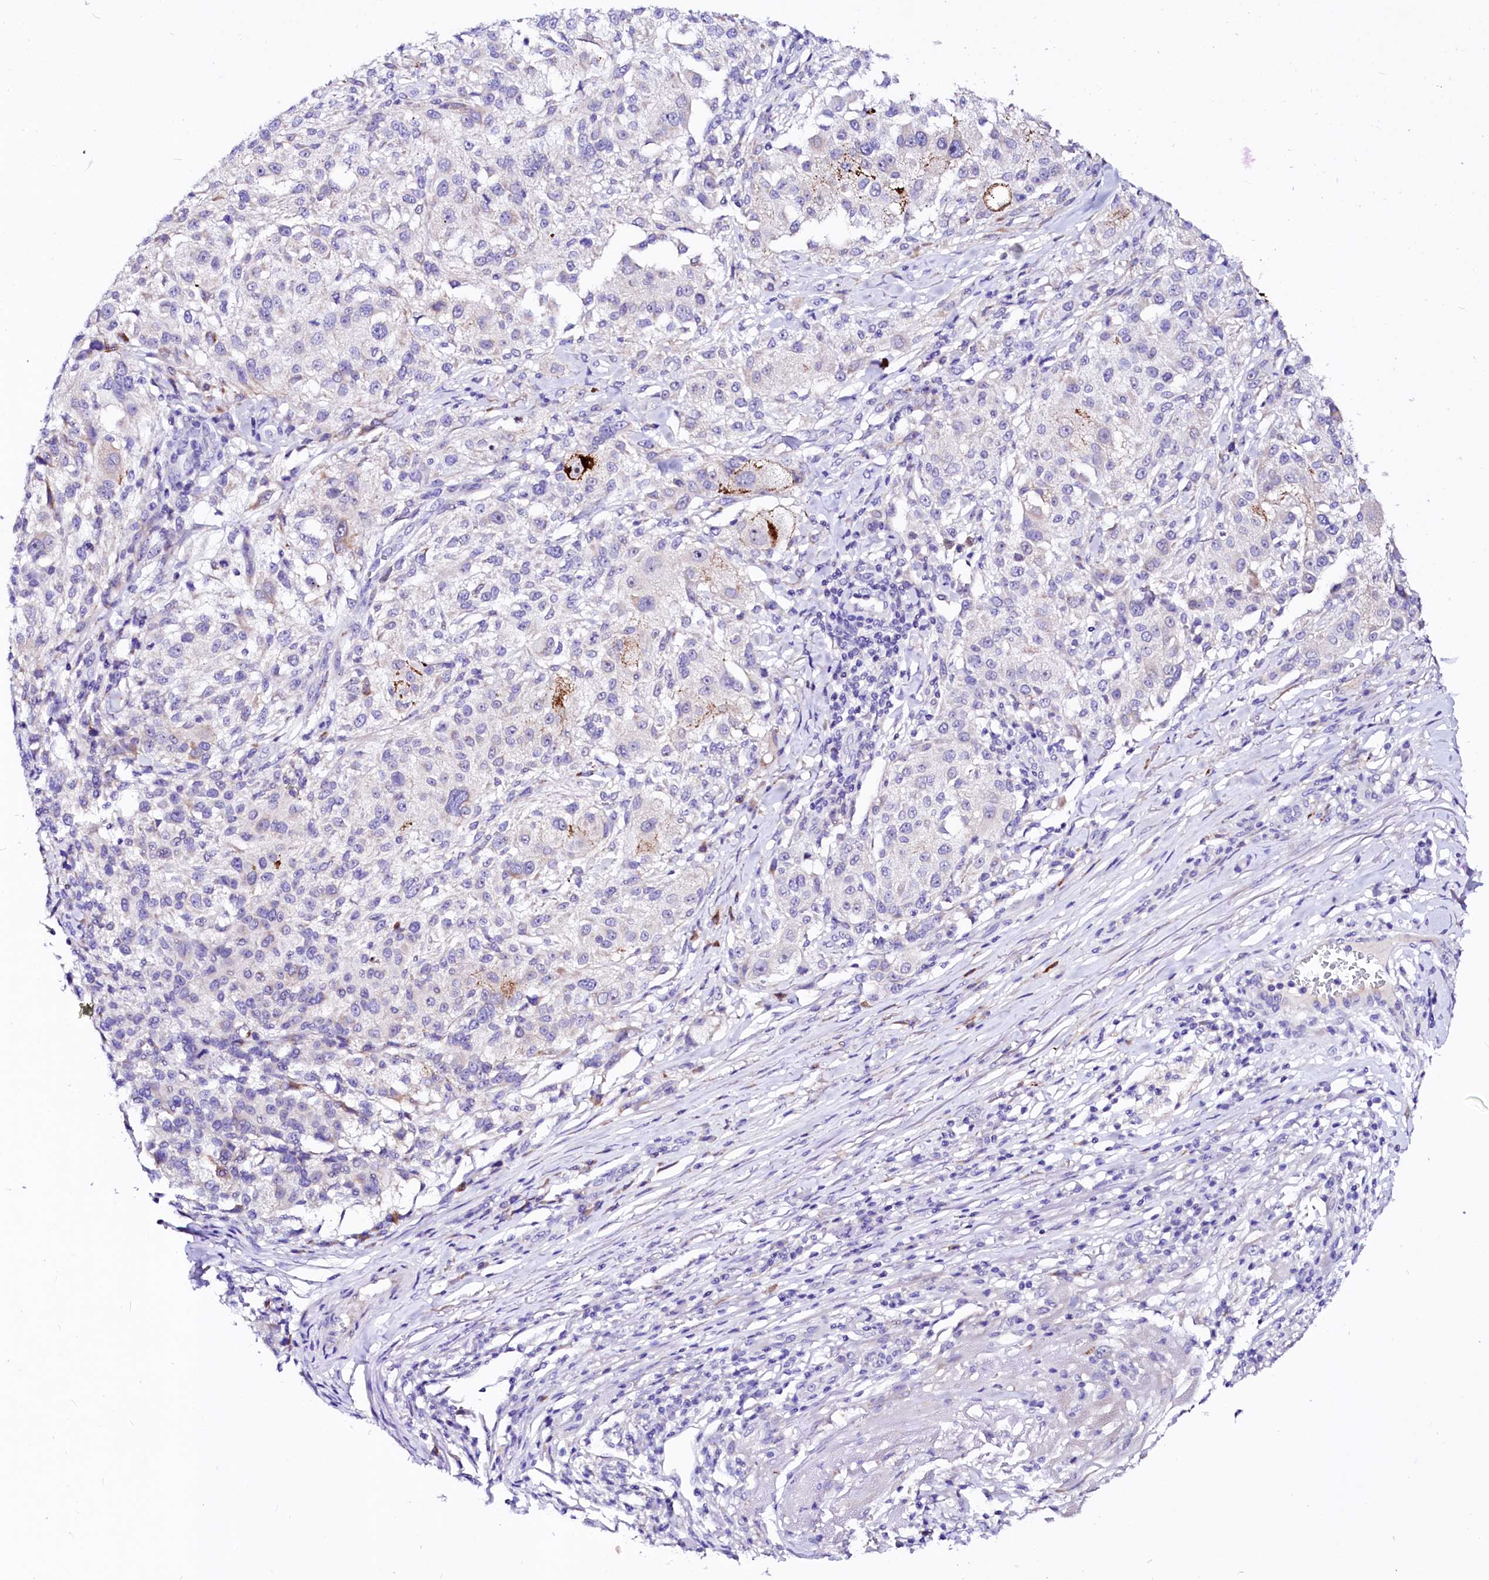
{"staining": {"intensity": "negative", "quantity": "none", "location": "none"}, "tissue": "melanoma", "cell_type": "Tumor cells", "image_type": "cancer", "snomed": [{"axis": "morphology", "description": "Necrosis, NOS"}, {"axis": "morphology", "description": "Malignant melanoma, NOS"}, {"axis": "topography", "description": "Skin"}], "caption": "Immunohistochemical staining of melanoma shows no significant staining in tumor cells.", "gene": "BTBD16", "patient": {"sex": "female", "age": 87}}